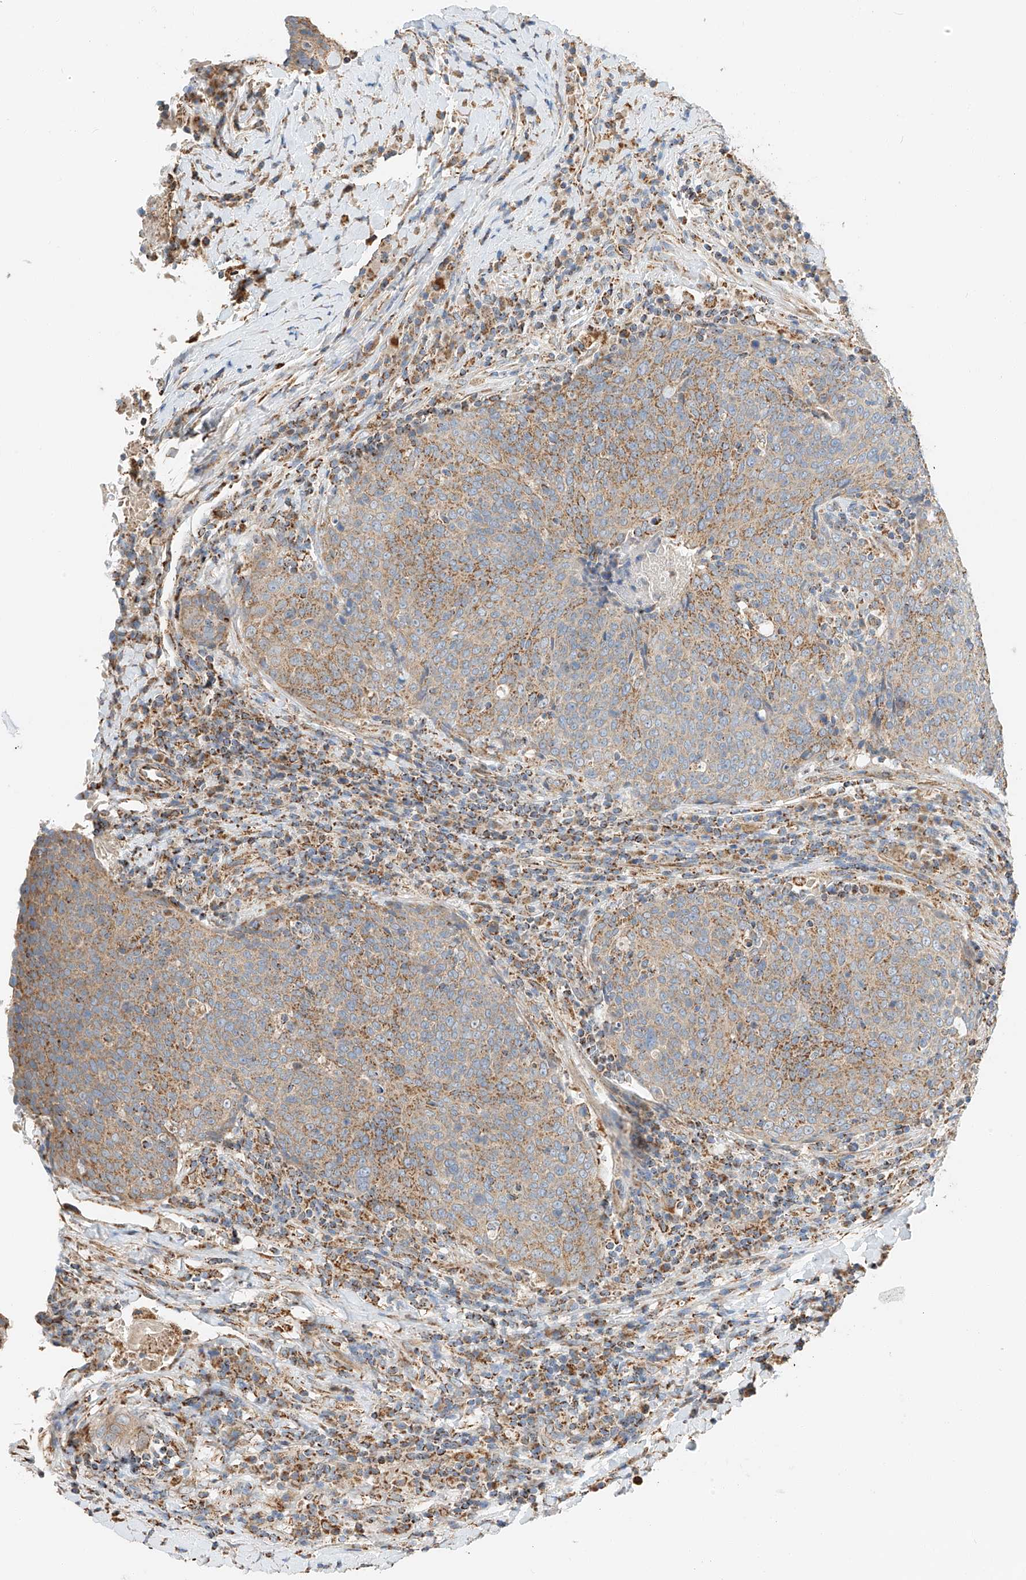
{"staining": {"intensity": "moderate", "quantity": "25%-75%", "location": "cytoplasmic/membranous"}, "tissue": "head and neck cancer", "cell_type": "Tumor cells", "image_type": "cancer", "snomed": [{"axis": "morphology", "description": "Squamous cell carcinoma, NOS"}, {"axis": "morphology", "description": "Squamous cell carcinoma, metastatic, NOS"}, {"axis": "topography", "description": "Lymph node"}, {"axis": "topography", "description": "Head-Neck"}], "caption": "This is a histology image of IHC staining of head and neck cancer, which shows moderate staining in the cytoplasmic/membranous of tumor cells.", "gene": "YIPF7", "patient": {"sex": "male", "age": 62}}